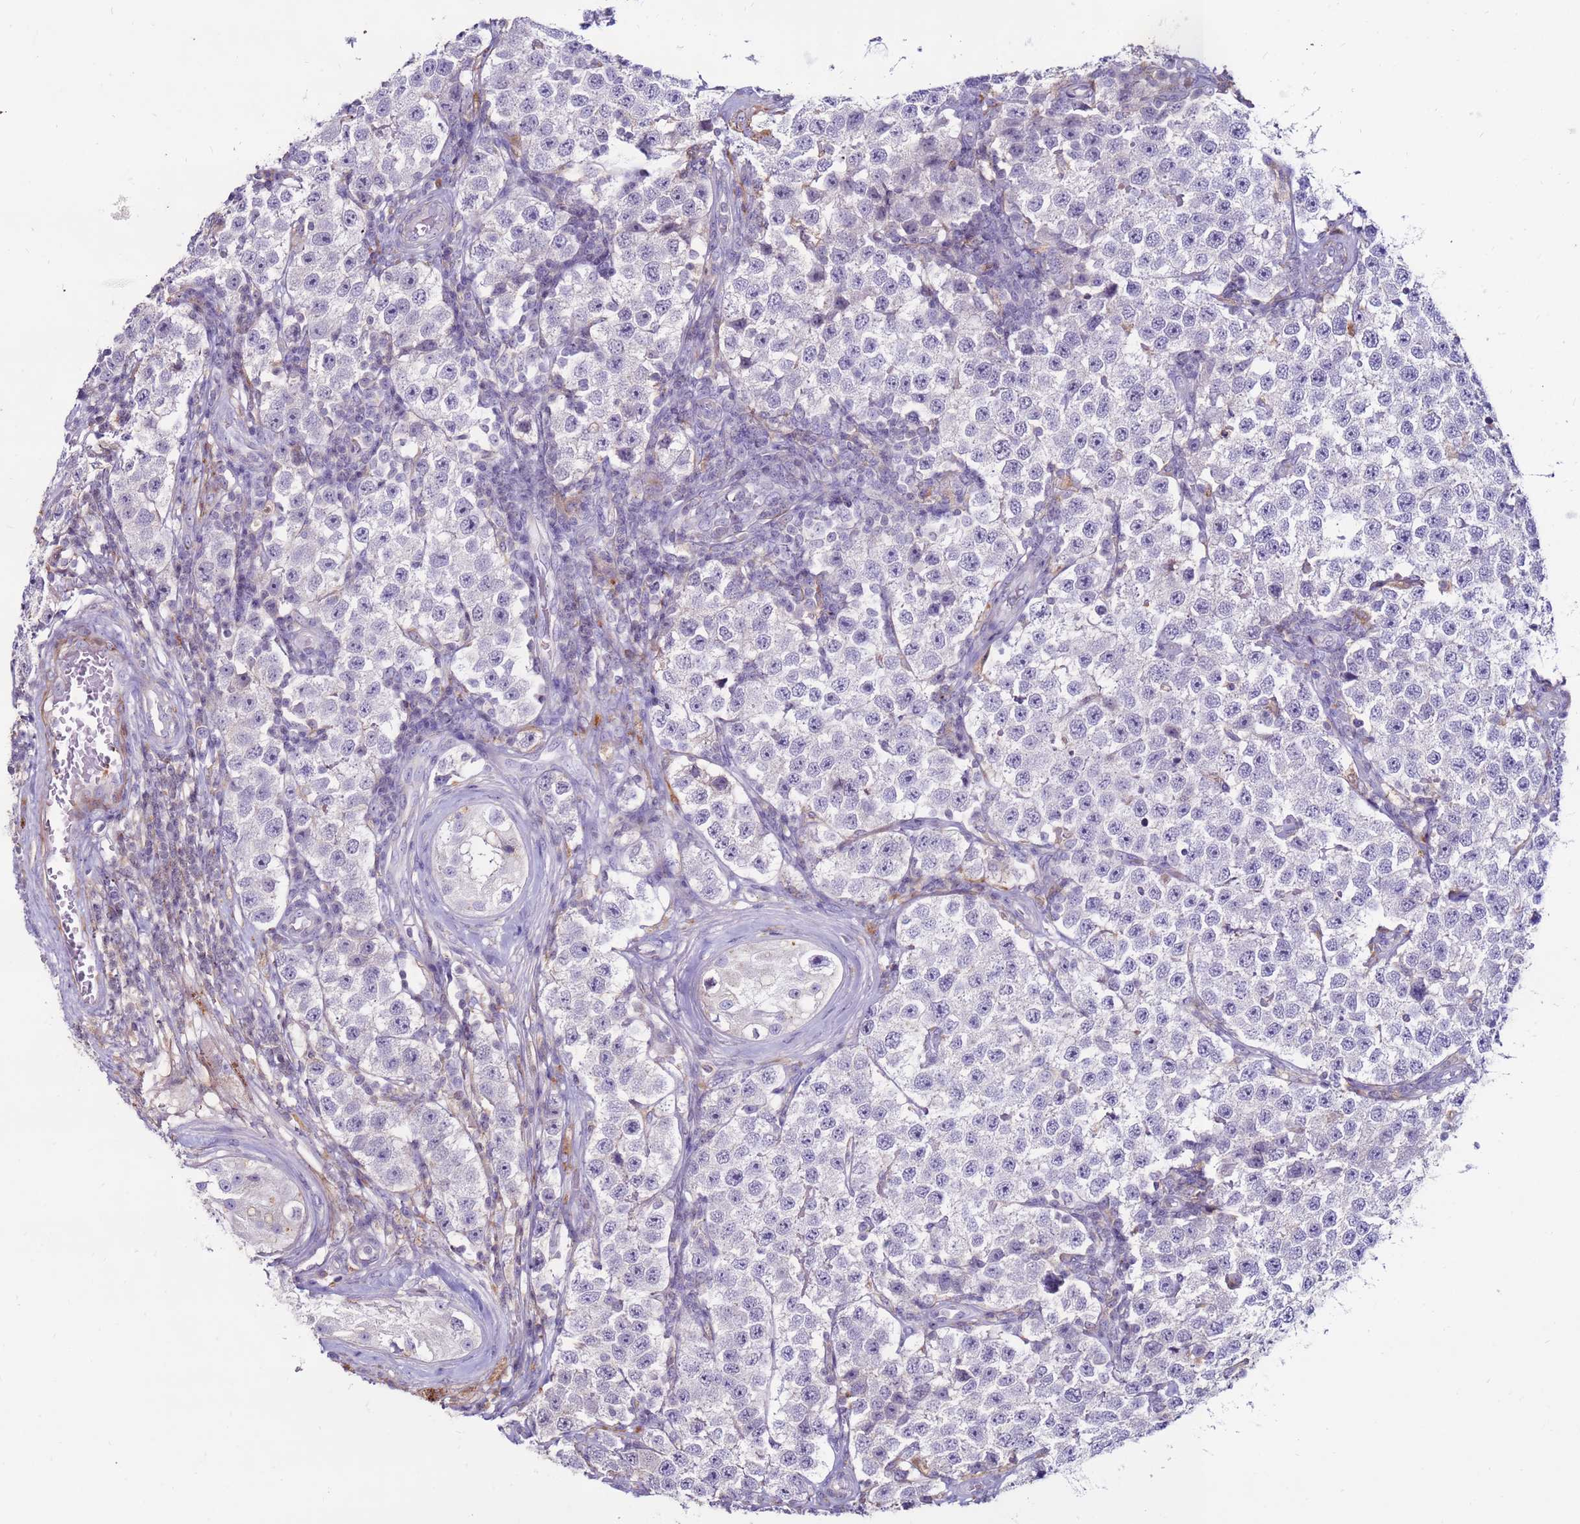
{"staining": {"intensity": "negative", "quantity": "none", "location": "none"}, "tissue": "testis cancer", "cell_type": "Tumor cells", "image_type": "cancer", "snomed": [{"axis": "morphology", "description": "Seminoma, NOS"}, {"axis": "topography", "description": "Testis"}], "caption": "Immunohistochemistry histopathology image of neoplastic tissue: human testis cancer (seminoma) stained with DAB displays no significant protein positivity in tumor cells.", "gene": "CLEC4M", "patient": {"sex": "male", "age": 34}}